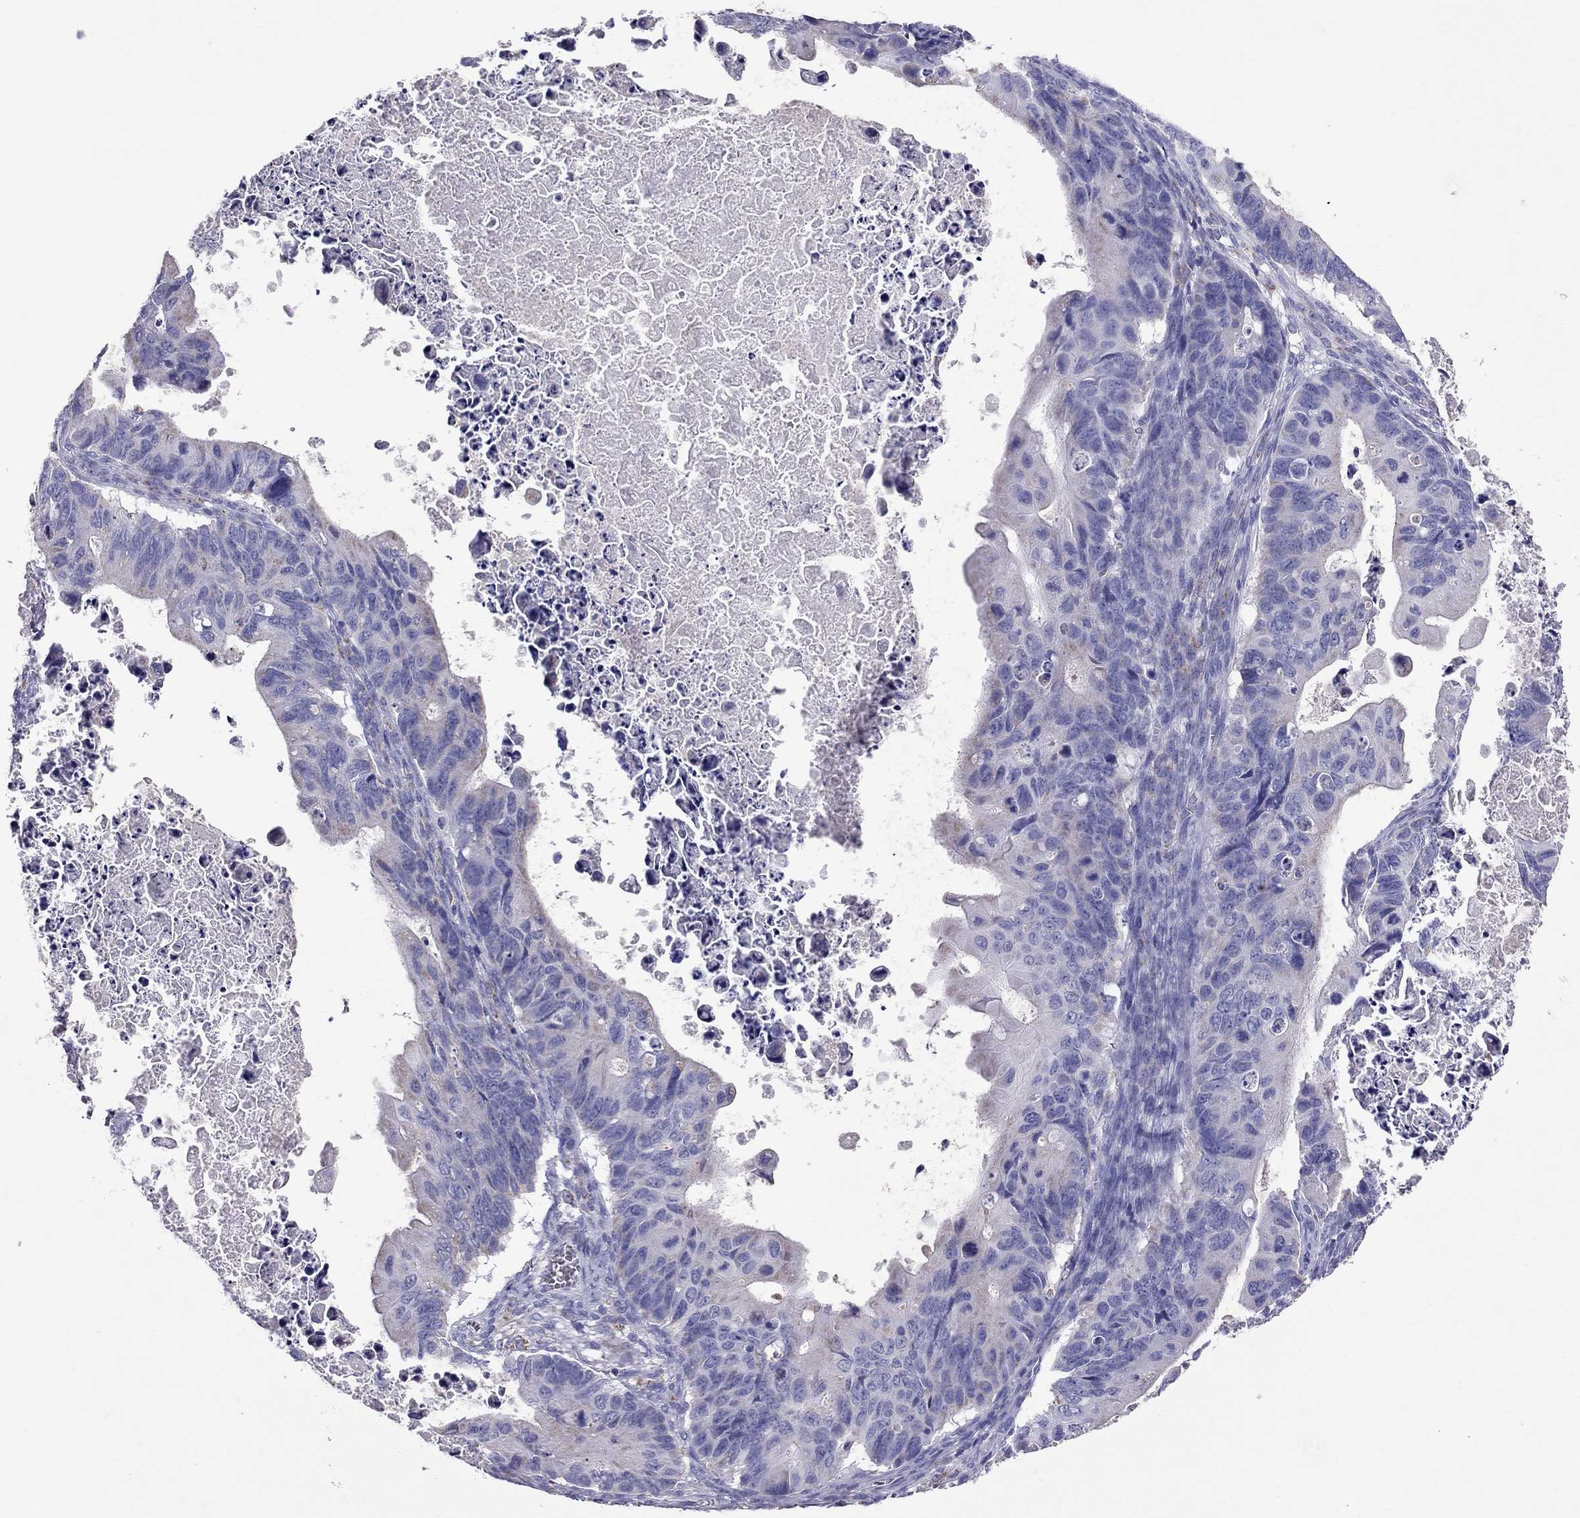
{"staining": {"intensity": "negative", "quantity": "none", "location": "none"}, "tissue": "ovarian cancer", "cell_type": "Tumor cells", "image_type": "cancer", "snomed": [{"axis": "morphology", "description": "Cystadenocarcinoma, mucinous, NOS"}, {"axis": "topography", "description": "Ovary"}], "caption": "Mucinous cystadenocarcinoma (ovarian) stained for a protein using IHC displays no positivity tumor cells.", "gene": "TTLL13", "patient": {"sex": "female", "age": 64}}